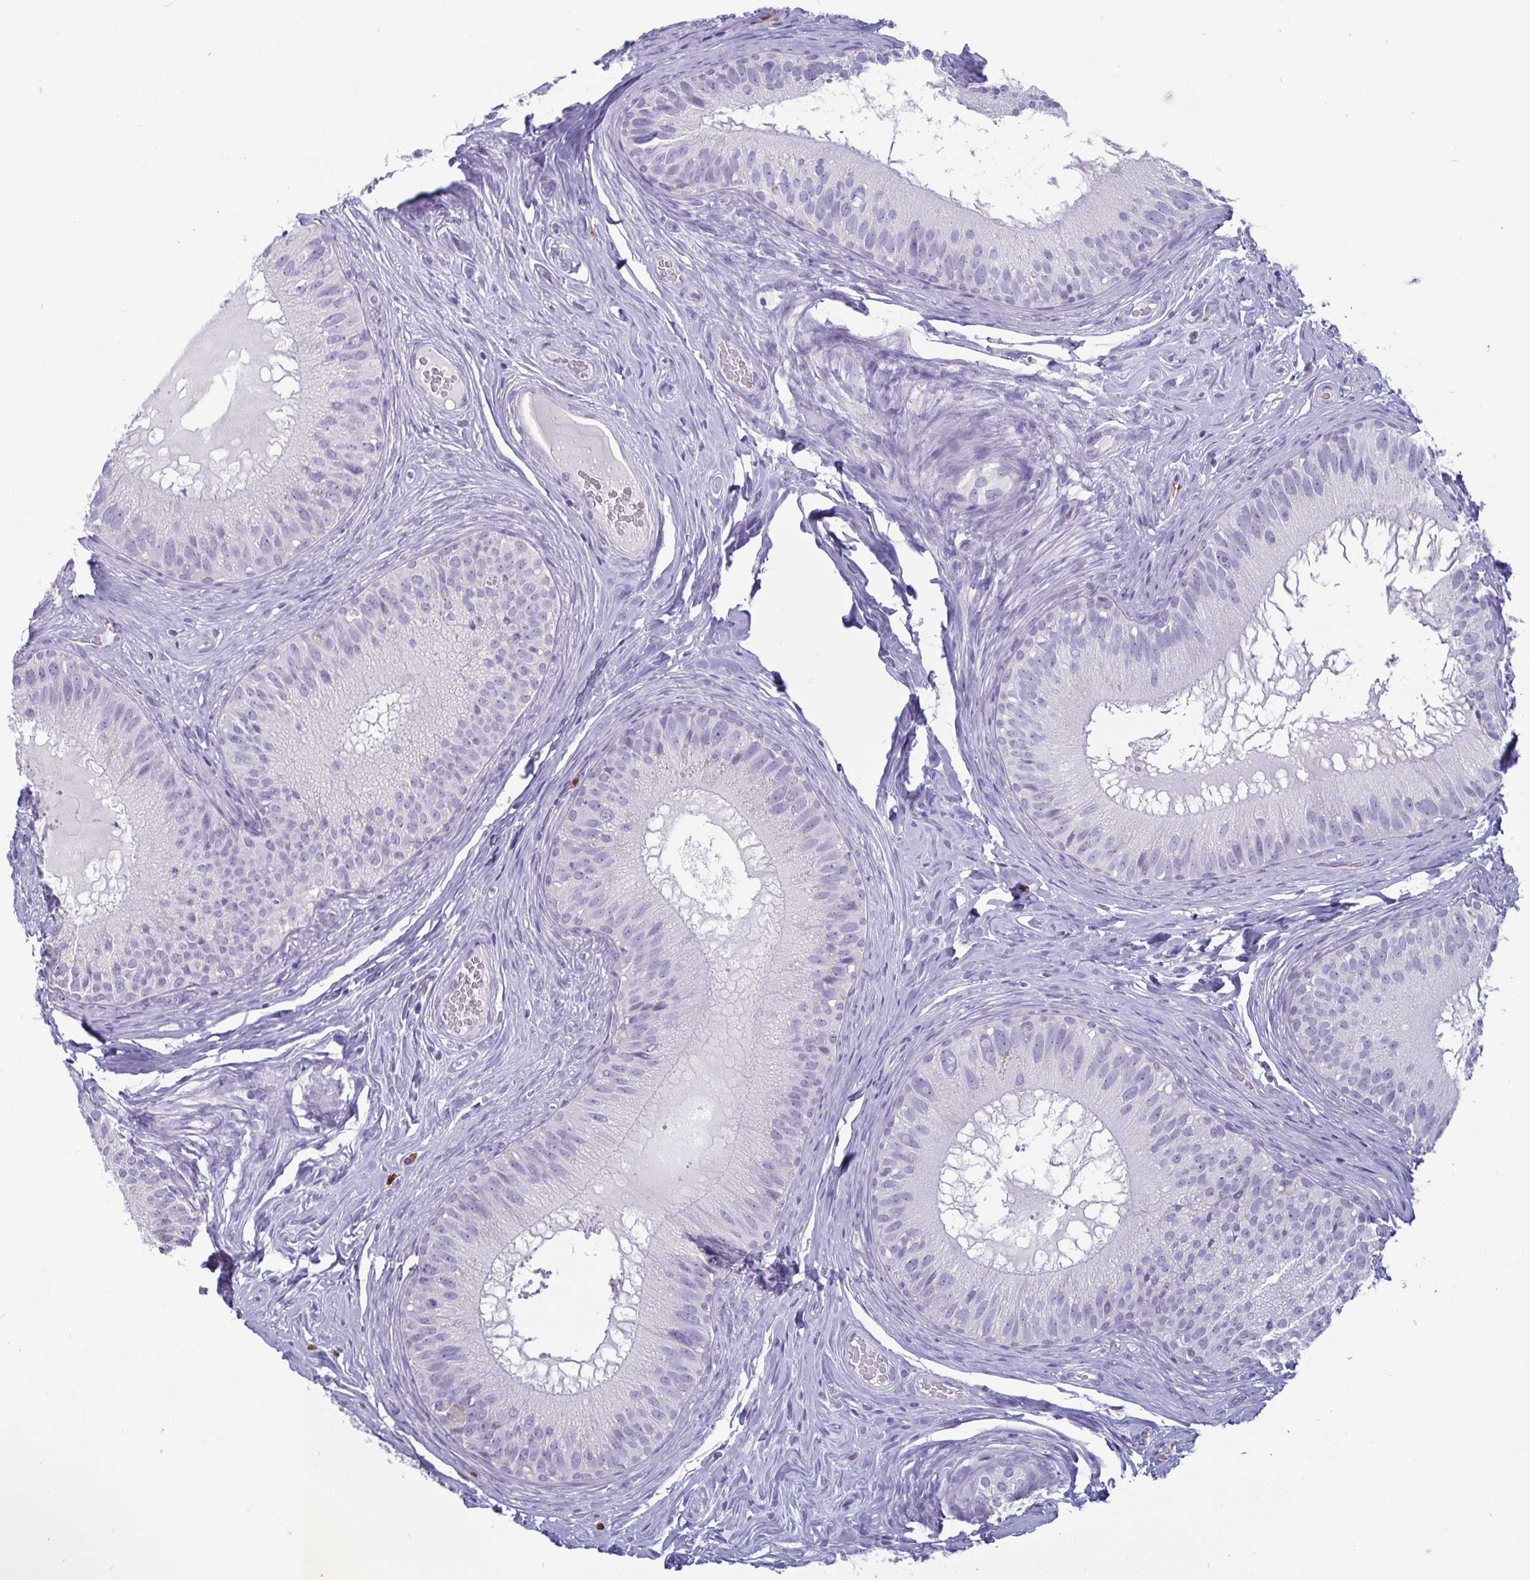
{"staining": {"intensity": "moderate", "quantity": "<25%", "location": "cytoplasmic/membranous"}, "tissue": "epididymis", "cell_type": "Glandular cells", "image_type": "normal", "snomed": [{"axis": "morphology", "description": "Normal tissue, NOS"}, {"axis": "topography", "description": "Epididymis"}], "caption": "Approximately <25% of glandular cells in unremarkable human epididymis show moderate cytoplasmic/membranous protein positivity as visualized by brown immunohistochemical staining.", "gene": "PLCB3", "patient": {"sex": "male", "age": 34}}